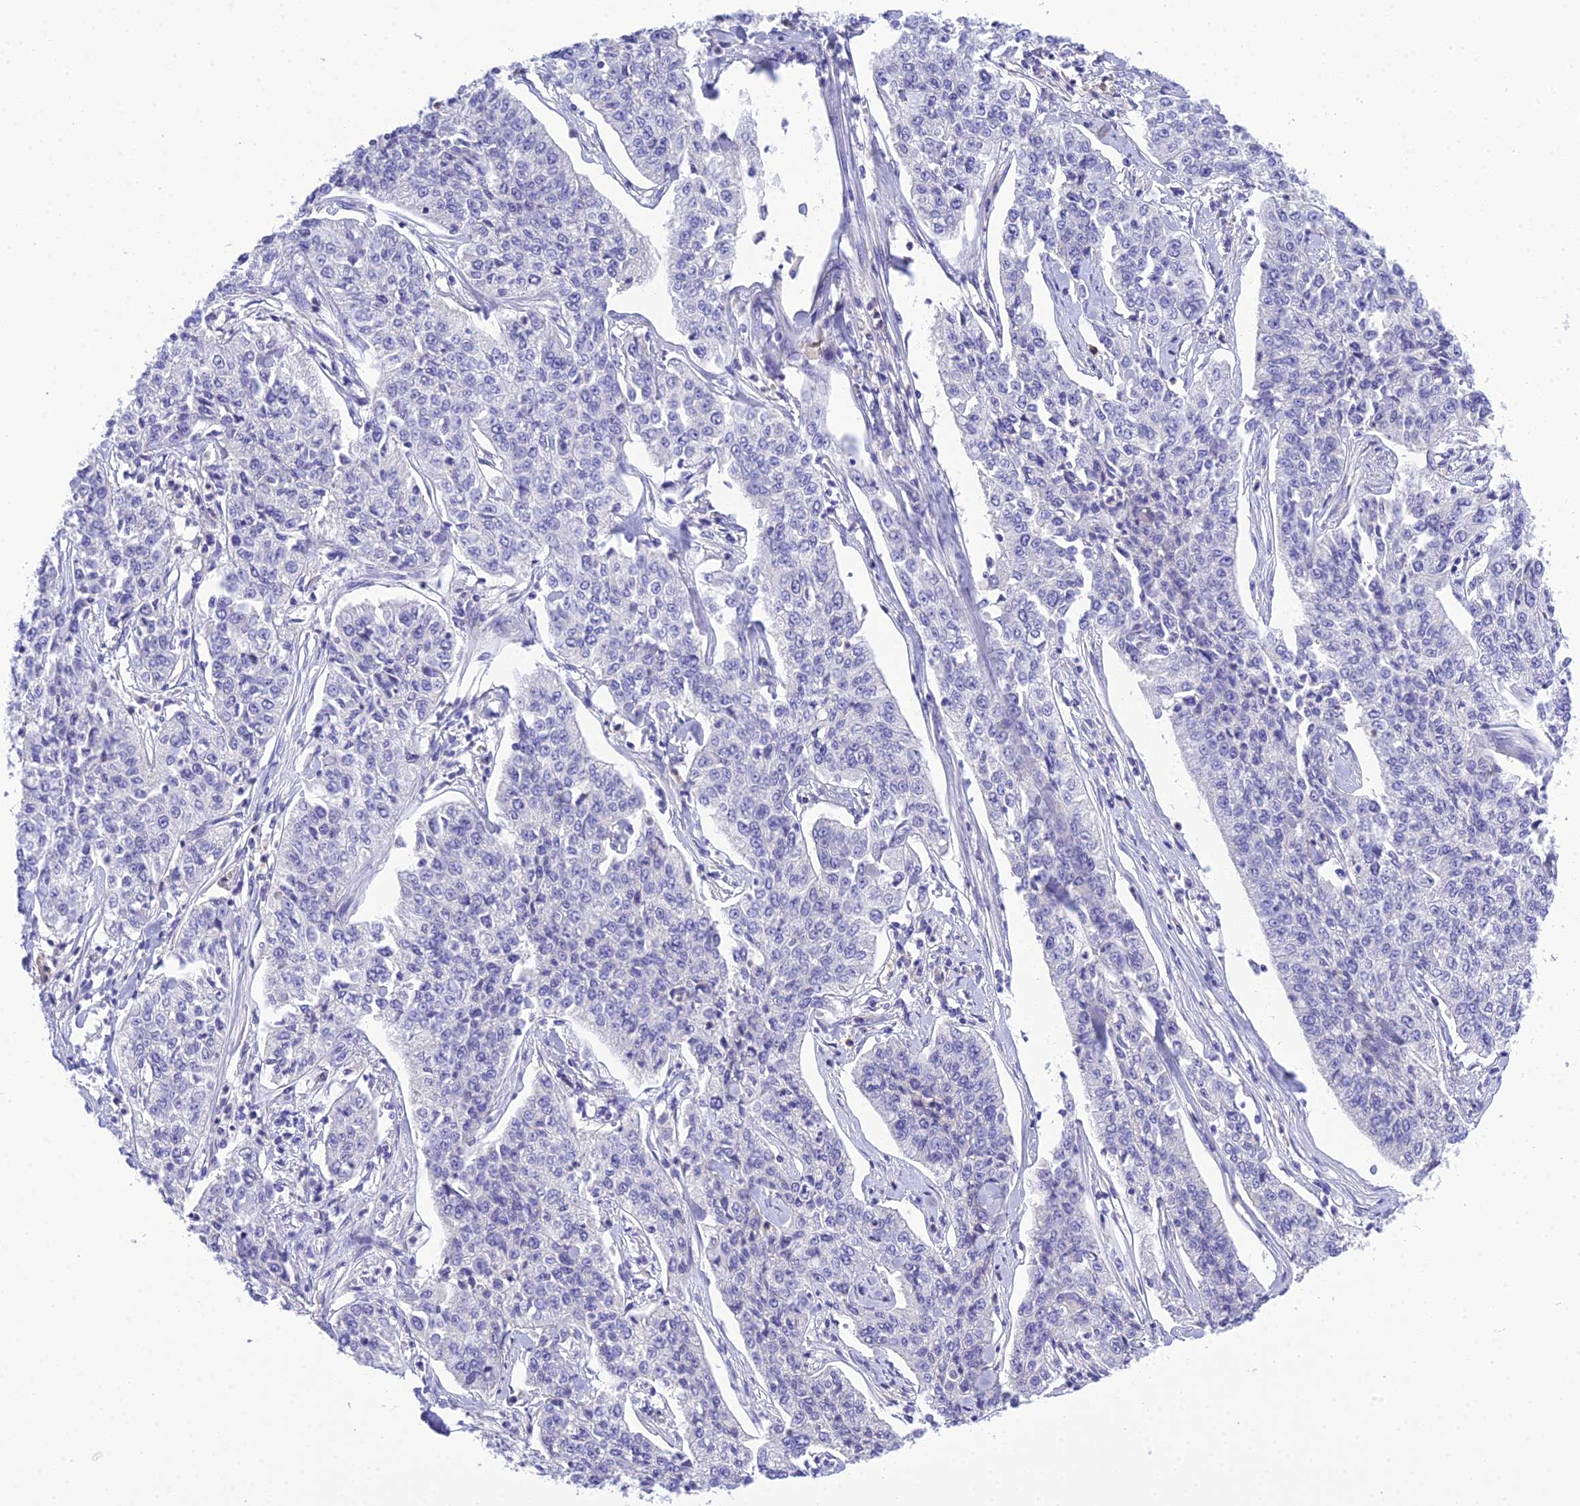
{"staining": {"intensity": "negative", "quantity": "none", "location": "none"}, "tissue": "cervical cancer", "cell_type": "Tumor cells", "image_type": "cancer", "snomed": [{"axis": "morphology", "description": "Squamous cell carcinoma, NOS"}, {"axis": "topography", "description": "Cervix"}], "caption": "This histopathology image is of cervical cancer stained with IHC to label a protein in brown with the nuclei are counter-stained blue. There is no expression in tumor cells.", "gene": "KIAA0408", "patient": {"sex": "female", "age": 35}}